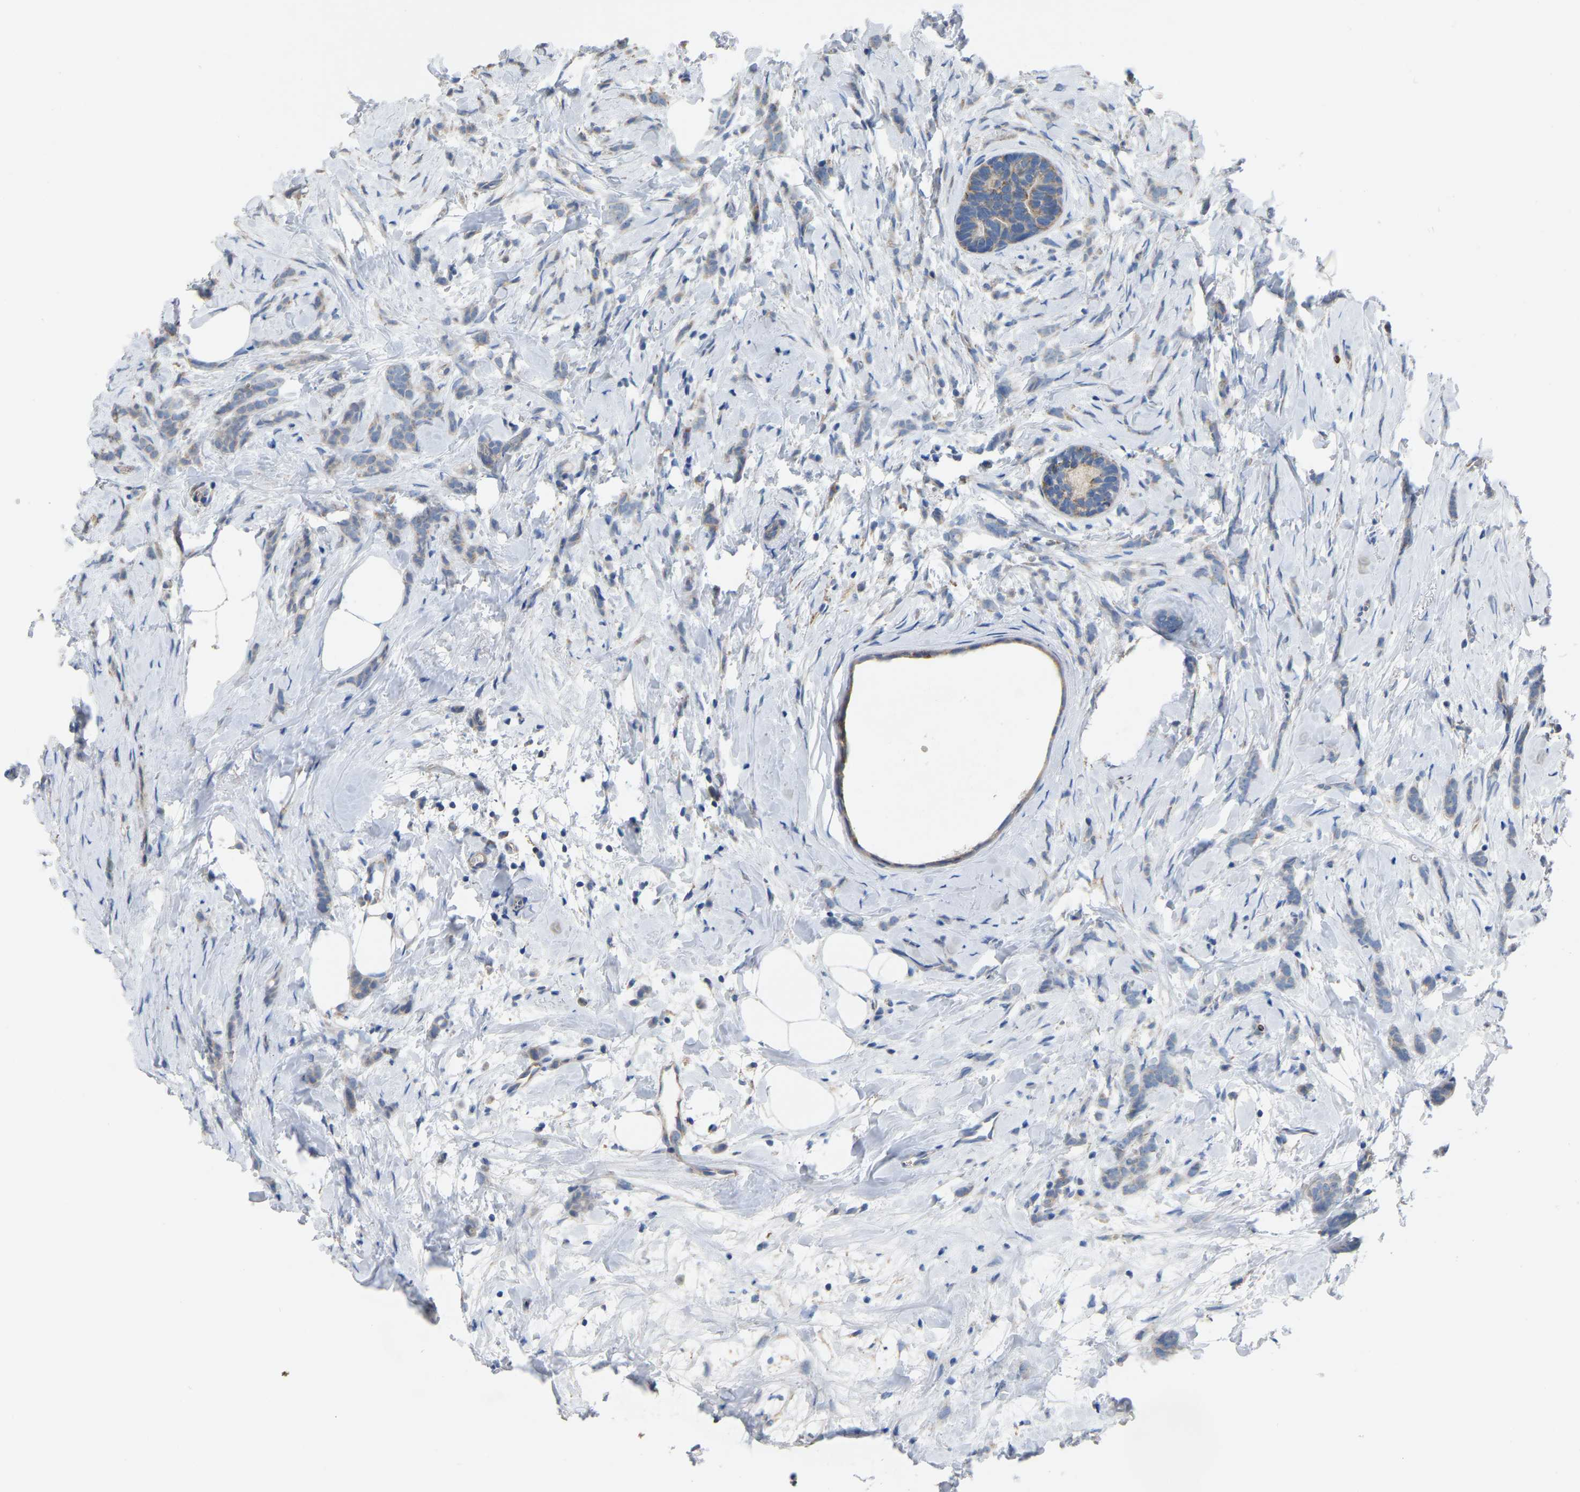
{"staining": {"intensity": "negative", "quantity": "none", "location": "none"}, "tissue": "breast cancer", "cell_type": "Tumor cells", "image_type": "cancer", "snomed": [{"axis": "morphology", "description": "Lobular carcinoma, in situ"}, {"axis": "morphology", "description": "Lobular carcinoma"}, {"axis": "topography", "description": "Breast"}], "caption": "An image of lobular carcinoma (breast) stained for a protein displays no brown staining in tumor cells.", "gene": "BCL10", "patient": {"sex": "female", "age": 41}}